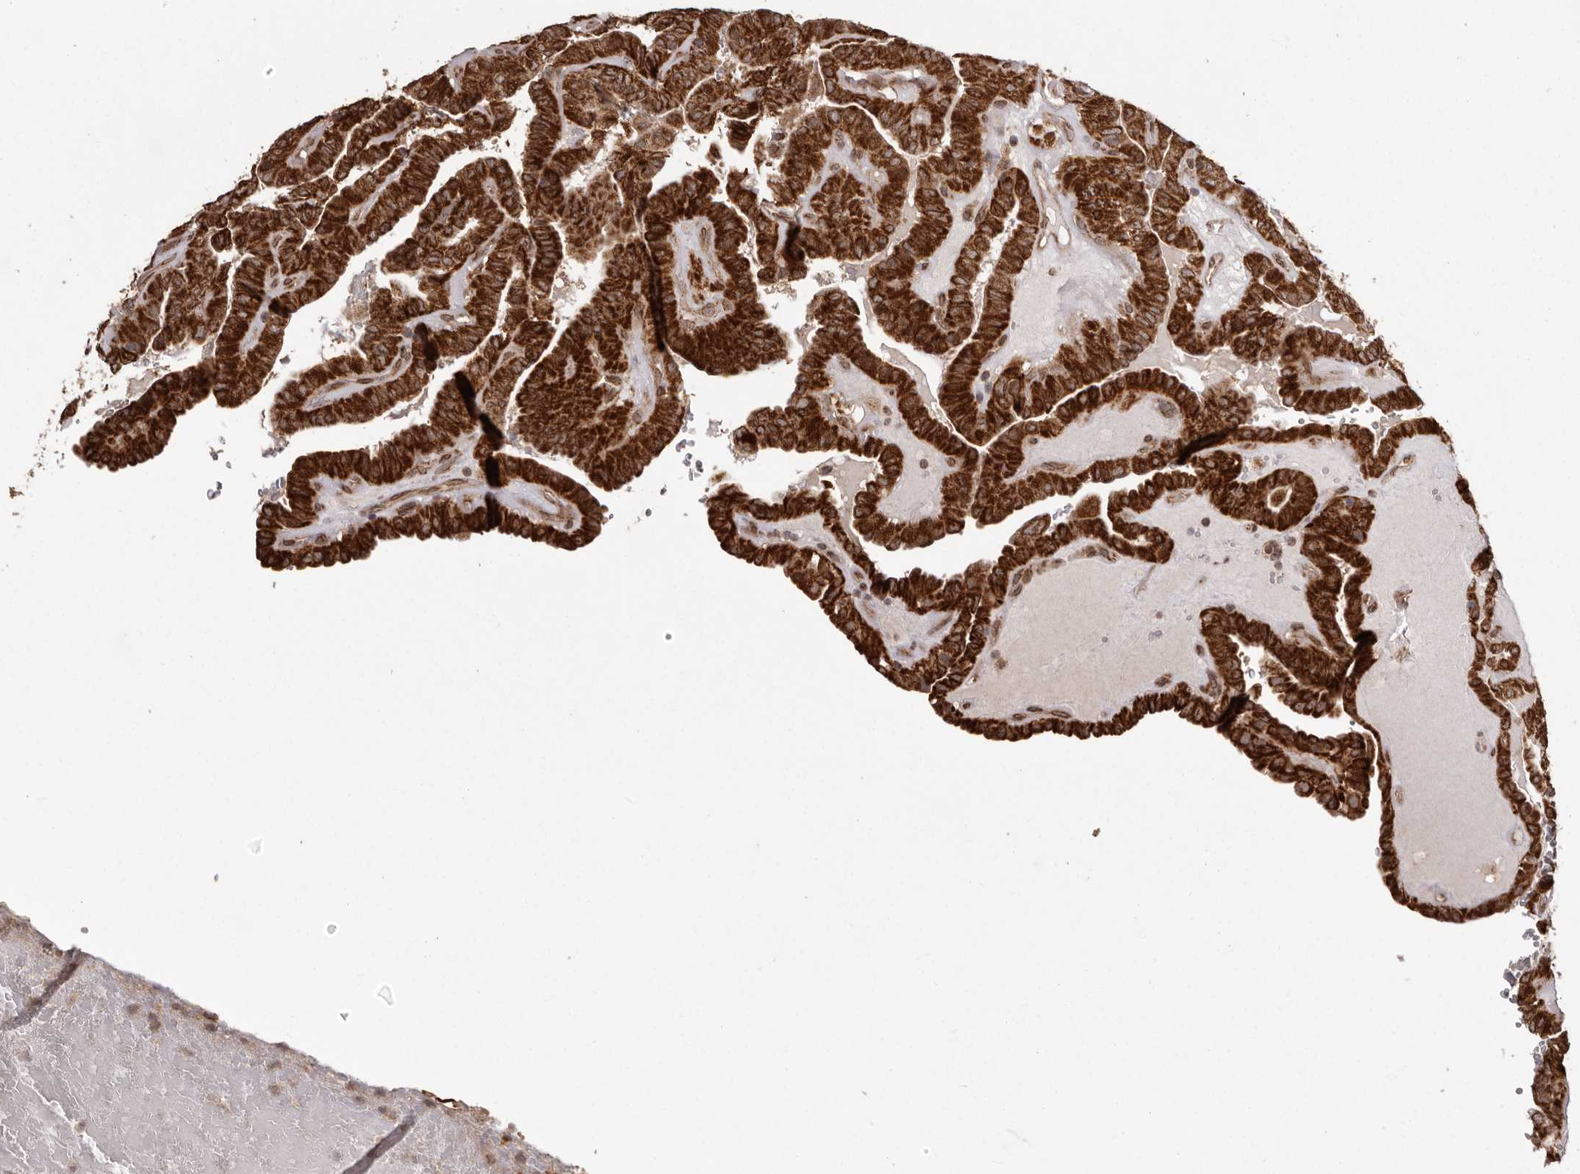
{"staining": {"intensity": "strong", "quantity": ">75%", "location": "cytoplasmic/membranous"}, "tissue": "thyroid cancer", "cell_type": "Tumor cells", "image_type": "cancer", "snomed": [{"axis": "morphology", "description": "Papillary adenocarcinoma, NOS"}, {"axis": "topography", "description": "Thyroid gland"}], "caption": "Protein staining displays strong cytoplasmic/membranous staining in approximately >75% of tumor cells in papillary adenocarcinoma (thyroid).", "gene": "CHRM2", "patient": {"sex": "male", "age": 77}}